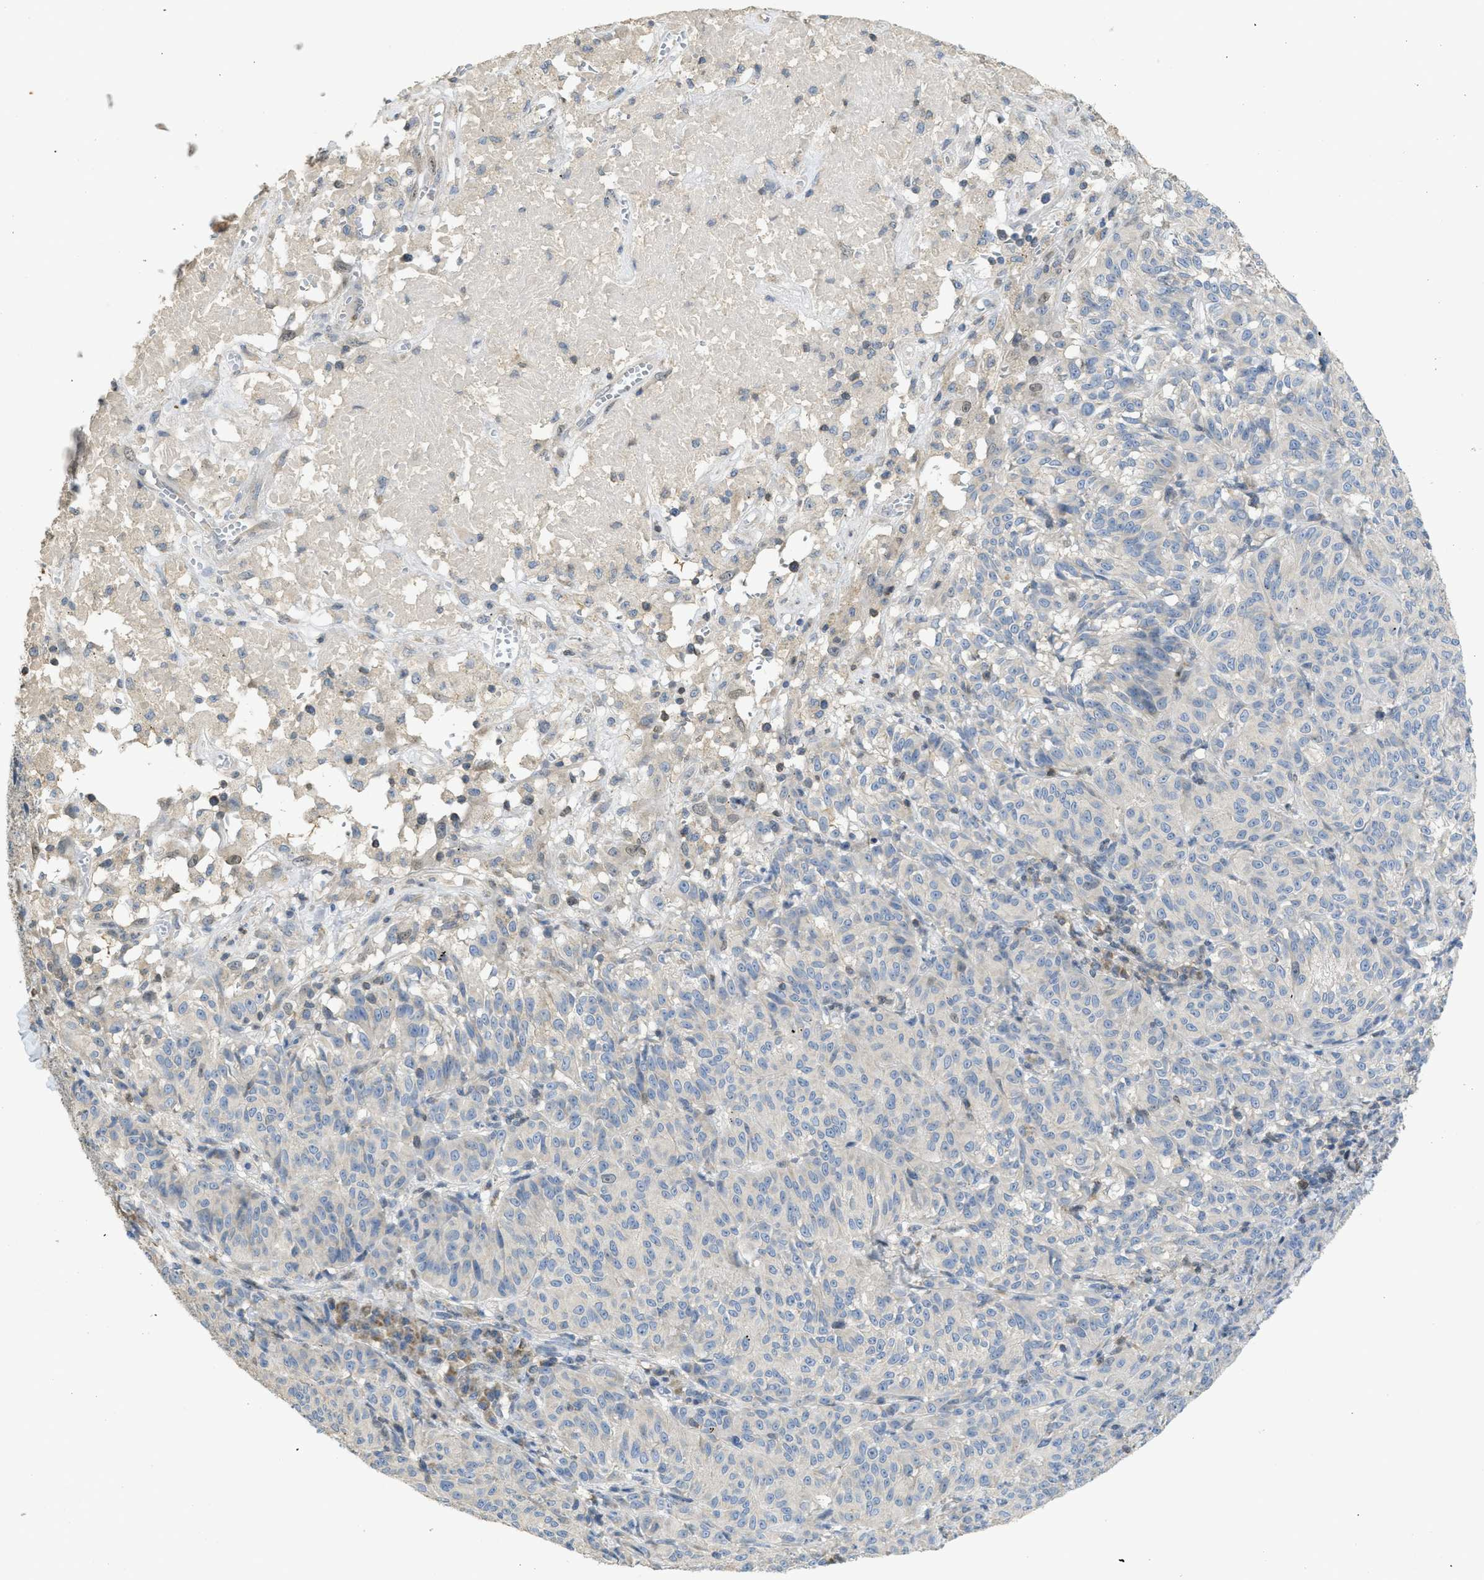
{"staining": {"intensity": "negative", "quantity": "none", "location": "none"}, "tissue": "melanoma", "cell_type": "Tumor cells", "image_type": "cancer", "snomed": [{"axis": "morphology", "description": "Malignant melanoma, NOS"}, {"axis": "topography", "description": "Skin"}], "caption": "There is no significant staining in tumor cells of malignant melanoma. (DAB immunohistochemistry, high magnification).", "gene": "SFXN2", "patient": {"sex": "female", "age": 72}}